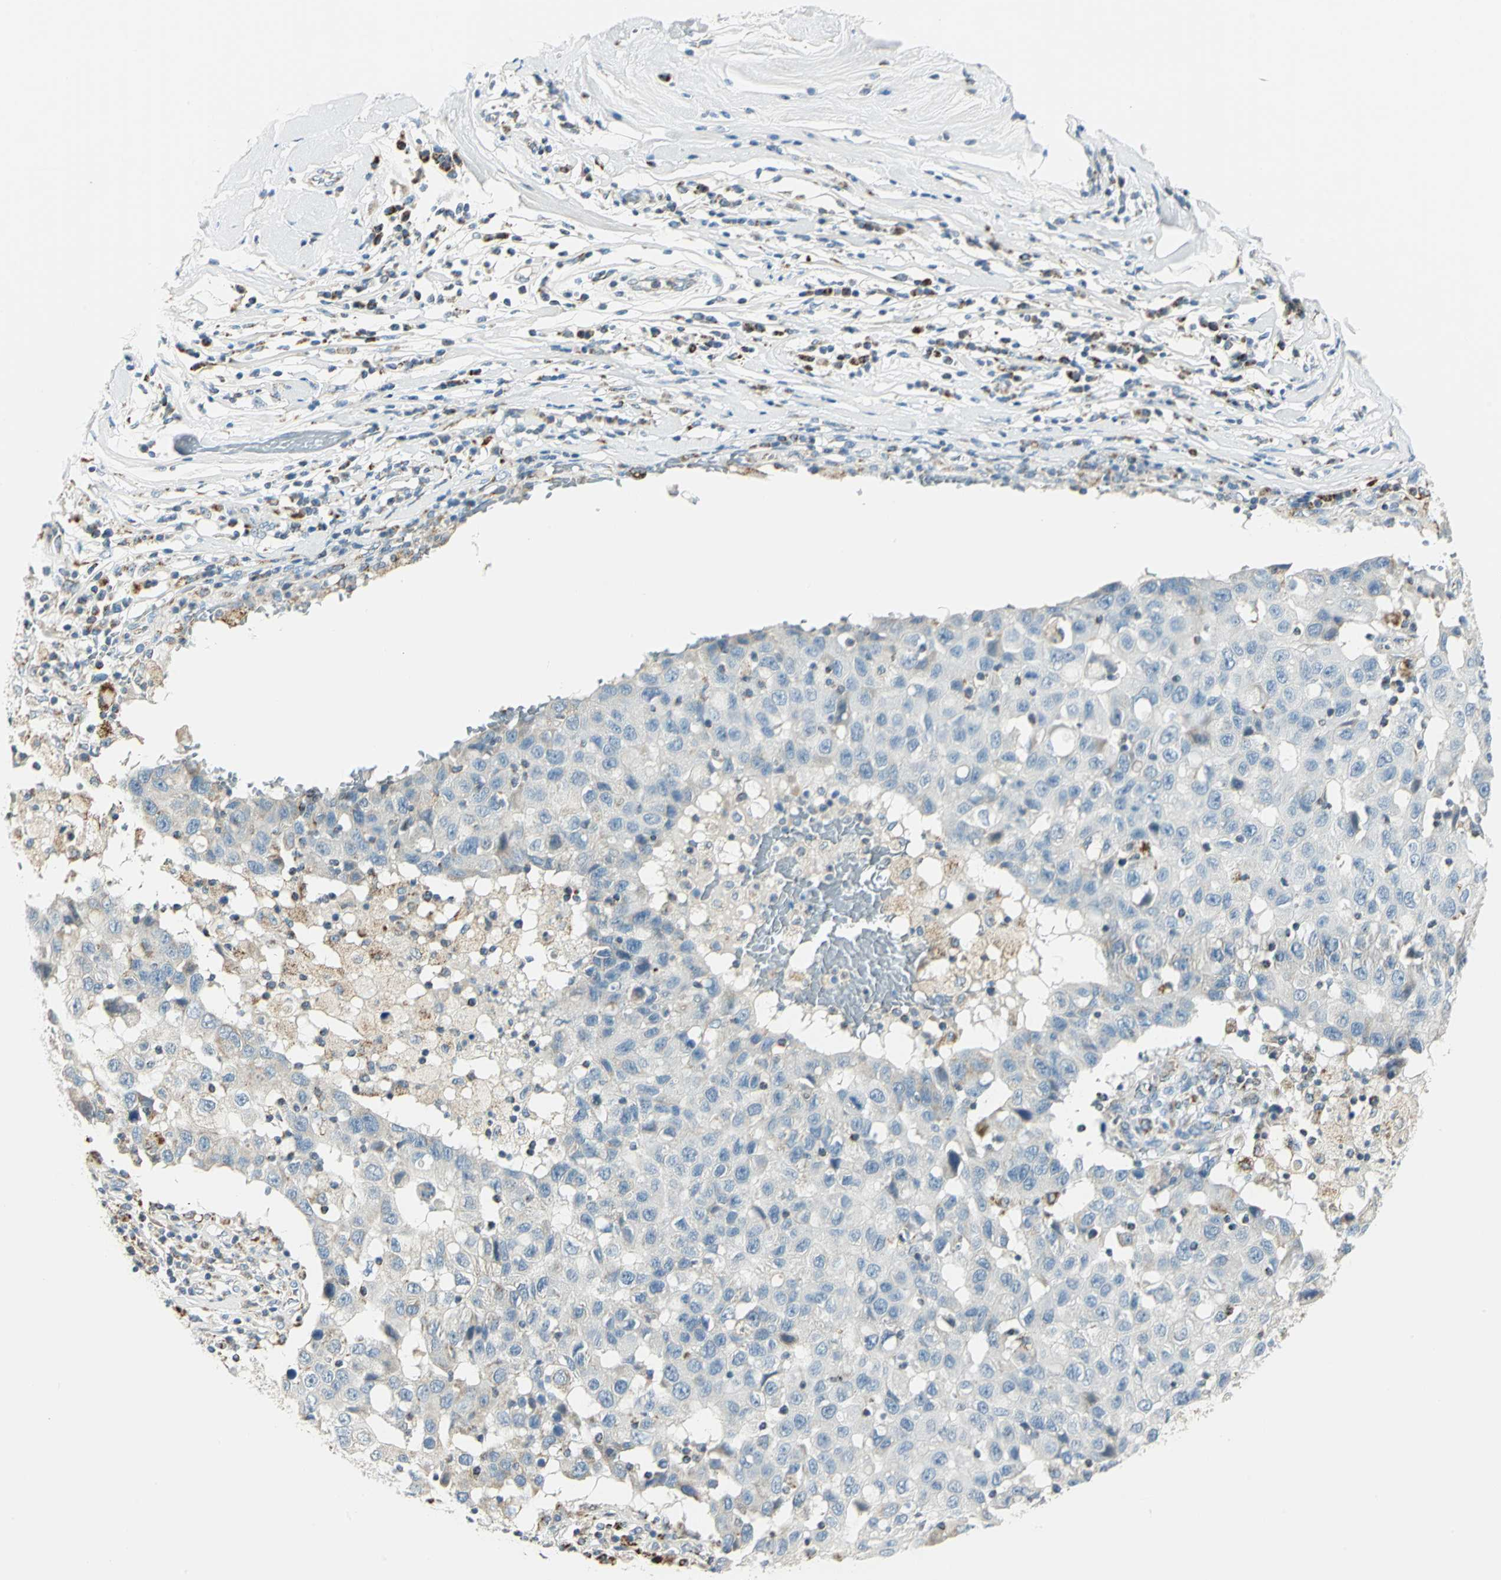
{"staining": {"intensity": "weak", "quantity": "25%-75%", "location": "cytoplasmic/membranous"}, "tissue": "breast cancer", "cell_type": "Tumor cells", "image_type": "cancer", "snomed": [{"axis": "morphology", "description": "Duct carcinoma"}, {"axis": "topography", "description": "Breast"}], "caption": "Intraductal carcinoma (breast) stained with immunohistochemistry (IHC) exhibits weak cytoplasmic/membranous expression in about 25%-75% of tumor cells. (DAB = brown stain, brightfield microscopy at high magnification).", "gene": "ACADM", "patient": {"sex": "female", "age": 27}}